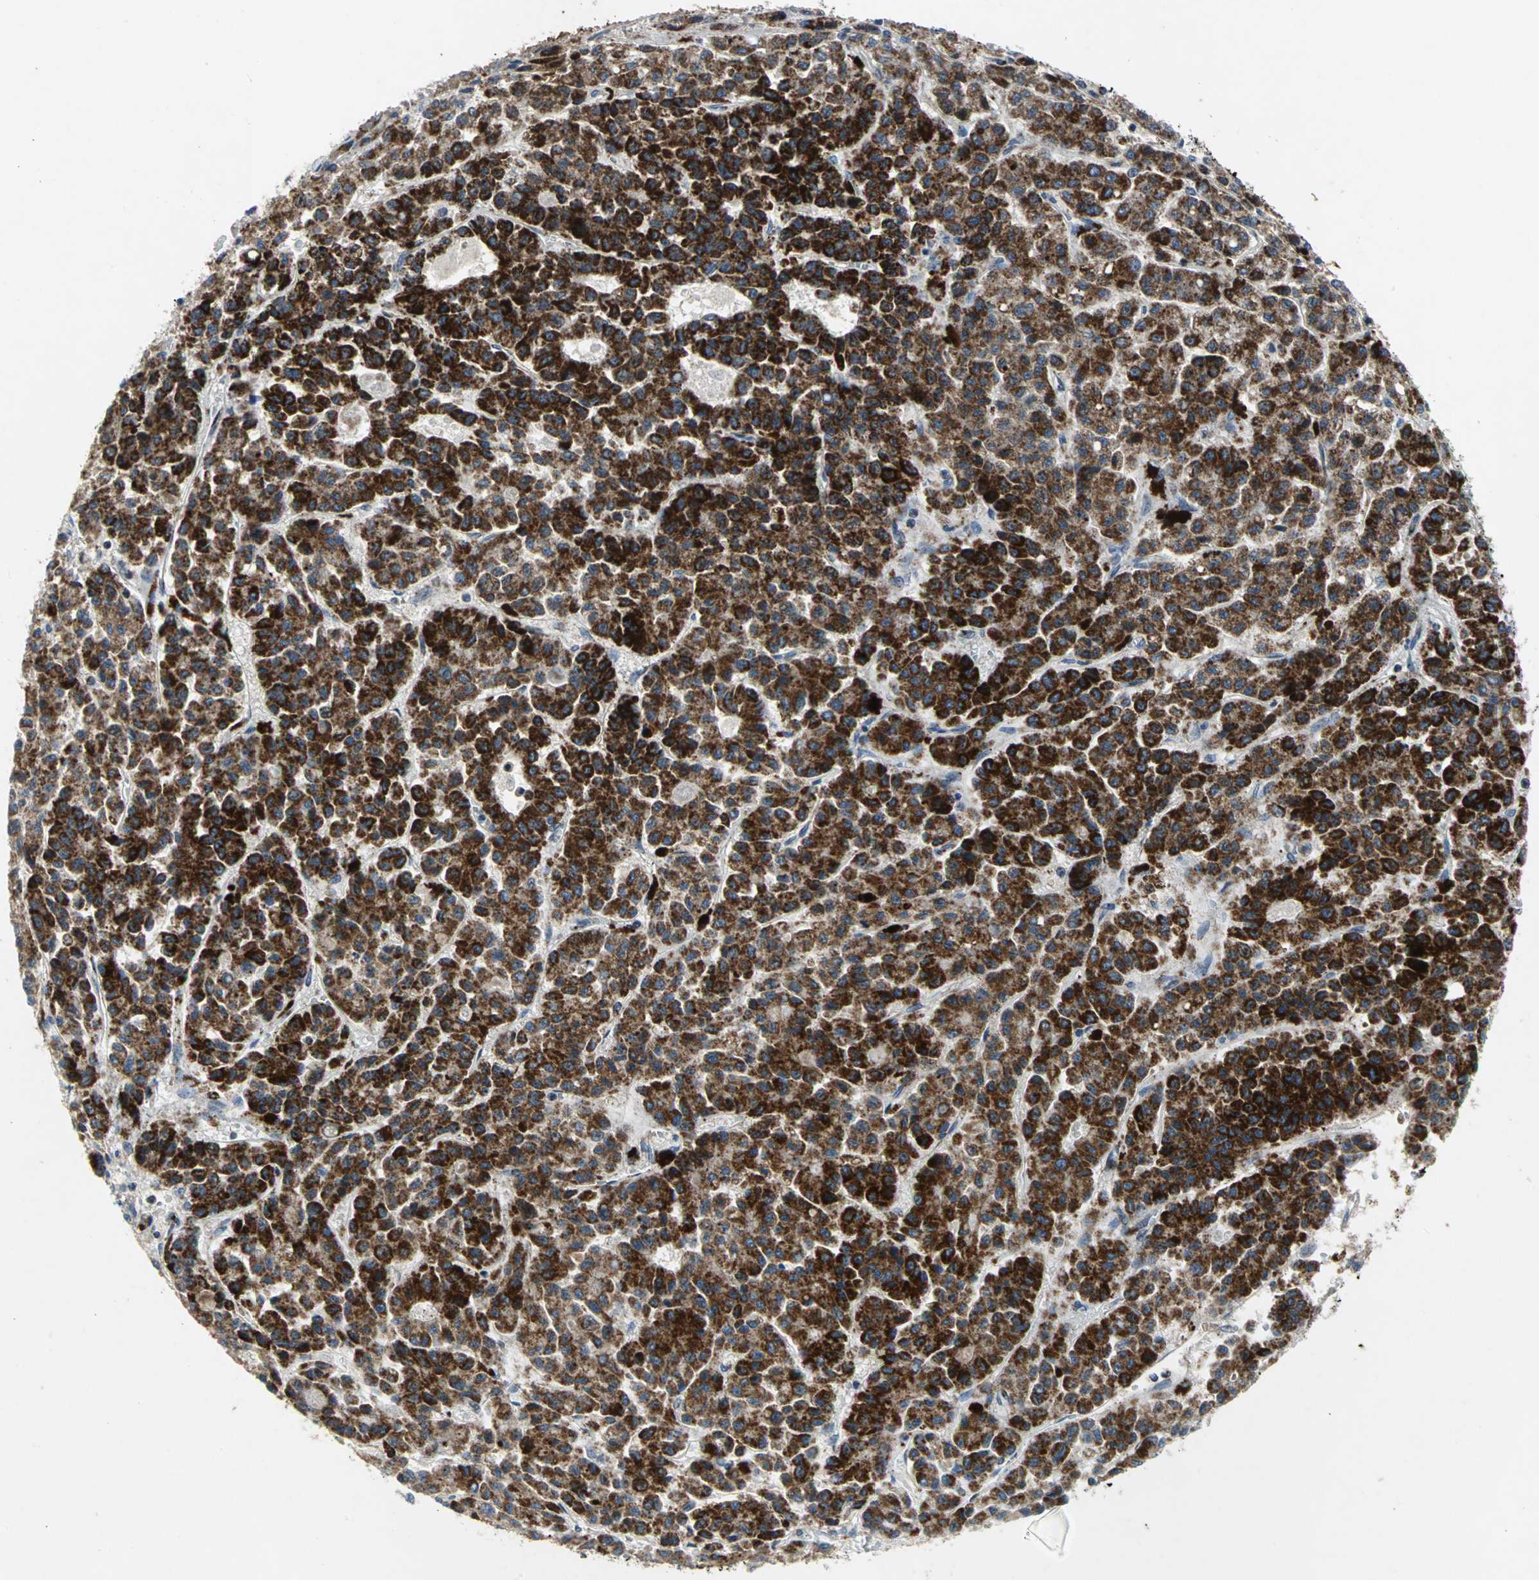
{"staining": {"intensity": "strong", "quantity": ">75%", "location": "cytoplasmic/membranous"}, "tissue": "liver cancer", "cell_type": "Tumor cells", "image_type": "cancer", "snomed": [{"axis": "morphology", "description": "Carcinoma, Hepatocellular, NOS"}, {"axis": "topography", "description": "Liver"}], "caption": "Tumor cells show high levels of strong cytoplasmic/membranous expression in about >75% of cells in human liver cancer. (DAB IHC, brown staining for protein, blue staining for nuclei).", "gene": "SPPL2B", "patient": {"sex": "male", "age": 70}}